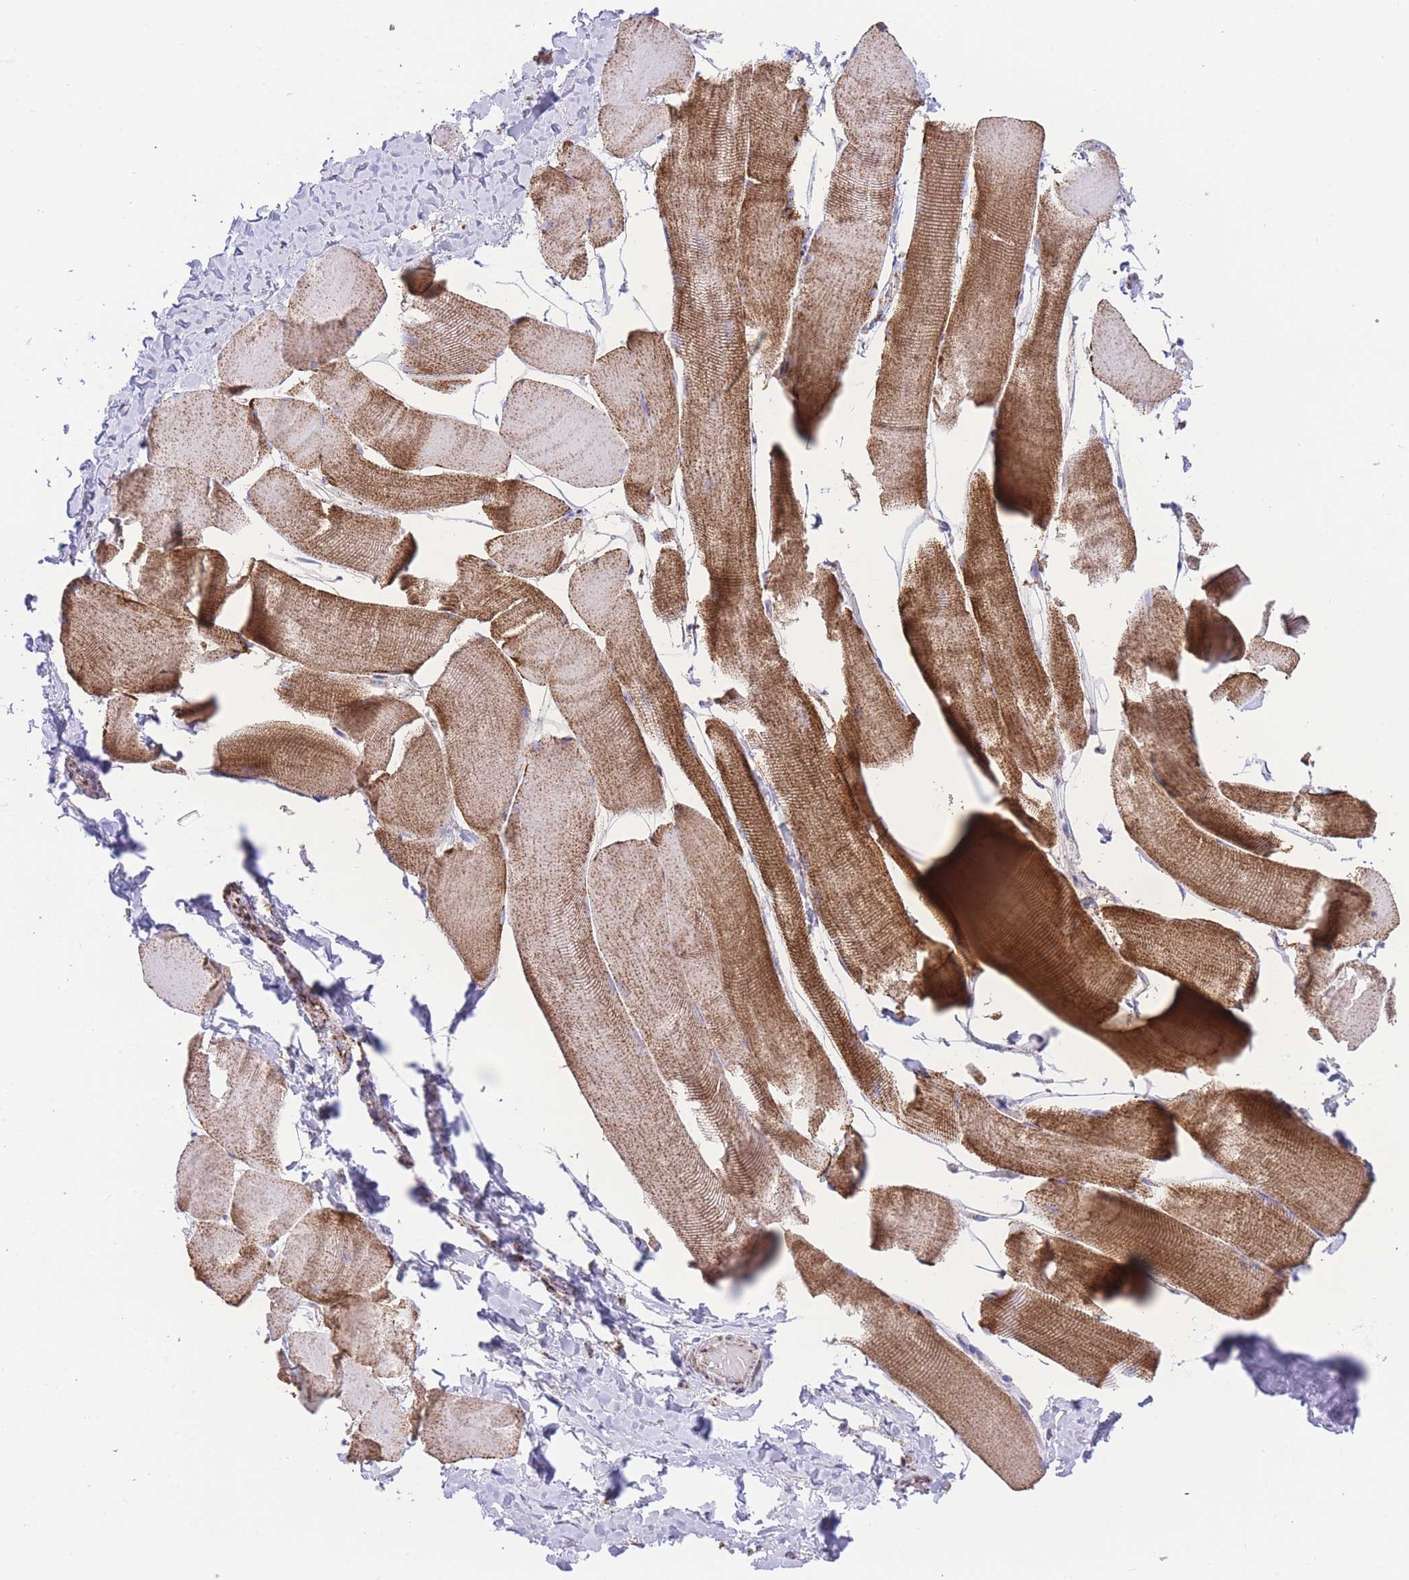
{"staining": {"intensity": "strong", "quantity": "<25%", "location": "cytoplasmic/membranous"}, "tissue": "skeletal muscle", "cell_type": "Myocytes", "image_type": "normal", "snomed": [{"axis": "morphology", "description": "Normal tissue, NOS"}, {"axis": "topography", "description": "Skeletal muscle"}], "caption": "The immunohistochemical stain labels strong cytoplasmic/membranous staining in myocytes of normal skeletal muscle.", "gene": "GSTM1", "patient": {"sex": "male", "age": 25}}